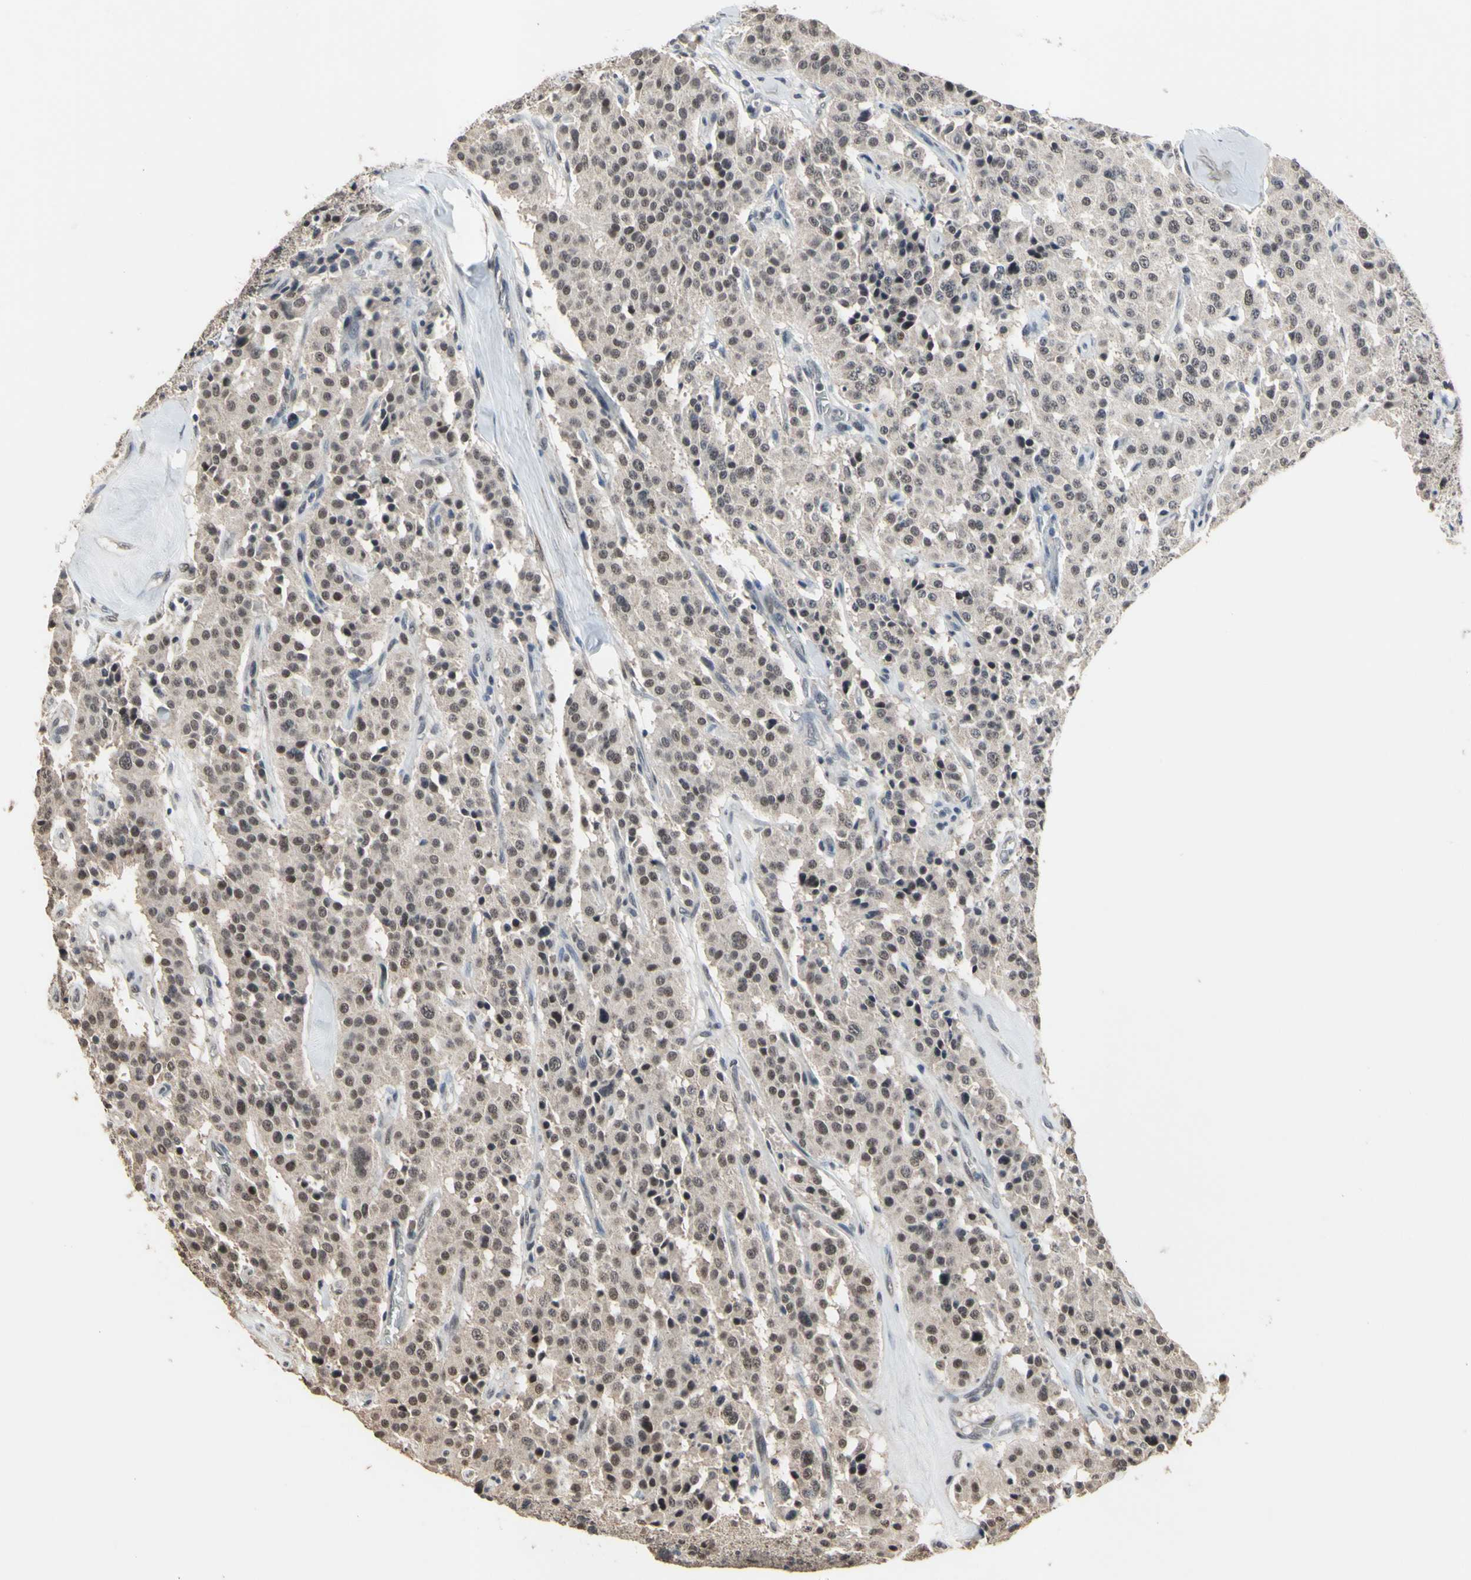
{"staining": {"intensity": "moderate", "quantity": ">75%", "location": "nuclear"}, "tissue": "carcinoid", "cell_type": "Tumor cells", "image_type": "cancer", "snomed": [{"axis": "morphology", "description": "Carcinoid, malignant, NOS"}, {"axis": "topography", "description": "Lung"}], "caption": "Immunohistochemistry image of carcinoid stained for a protein (brown), which displays medium levels of moderate nuclear staining in about >75% of tumor cells.", "gene": "ZNF174", "patient": {"sex": "male", "age": 30}}